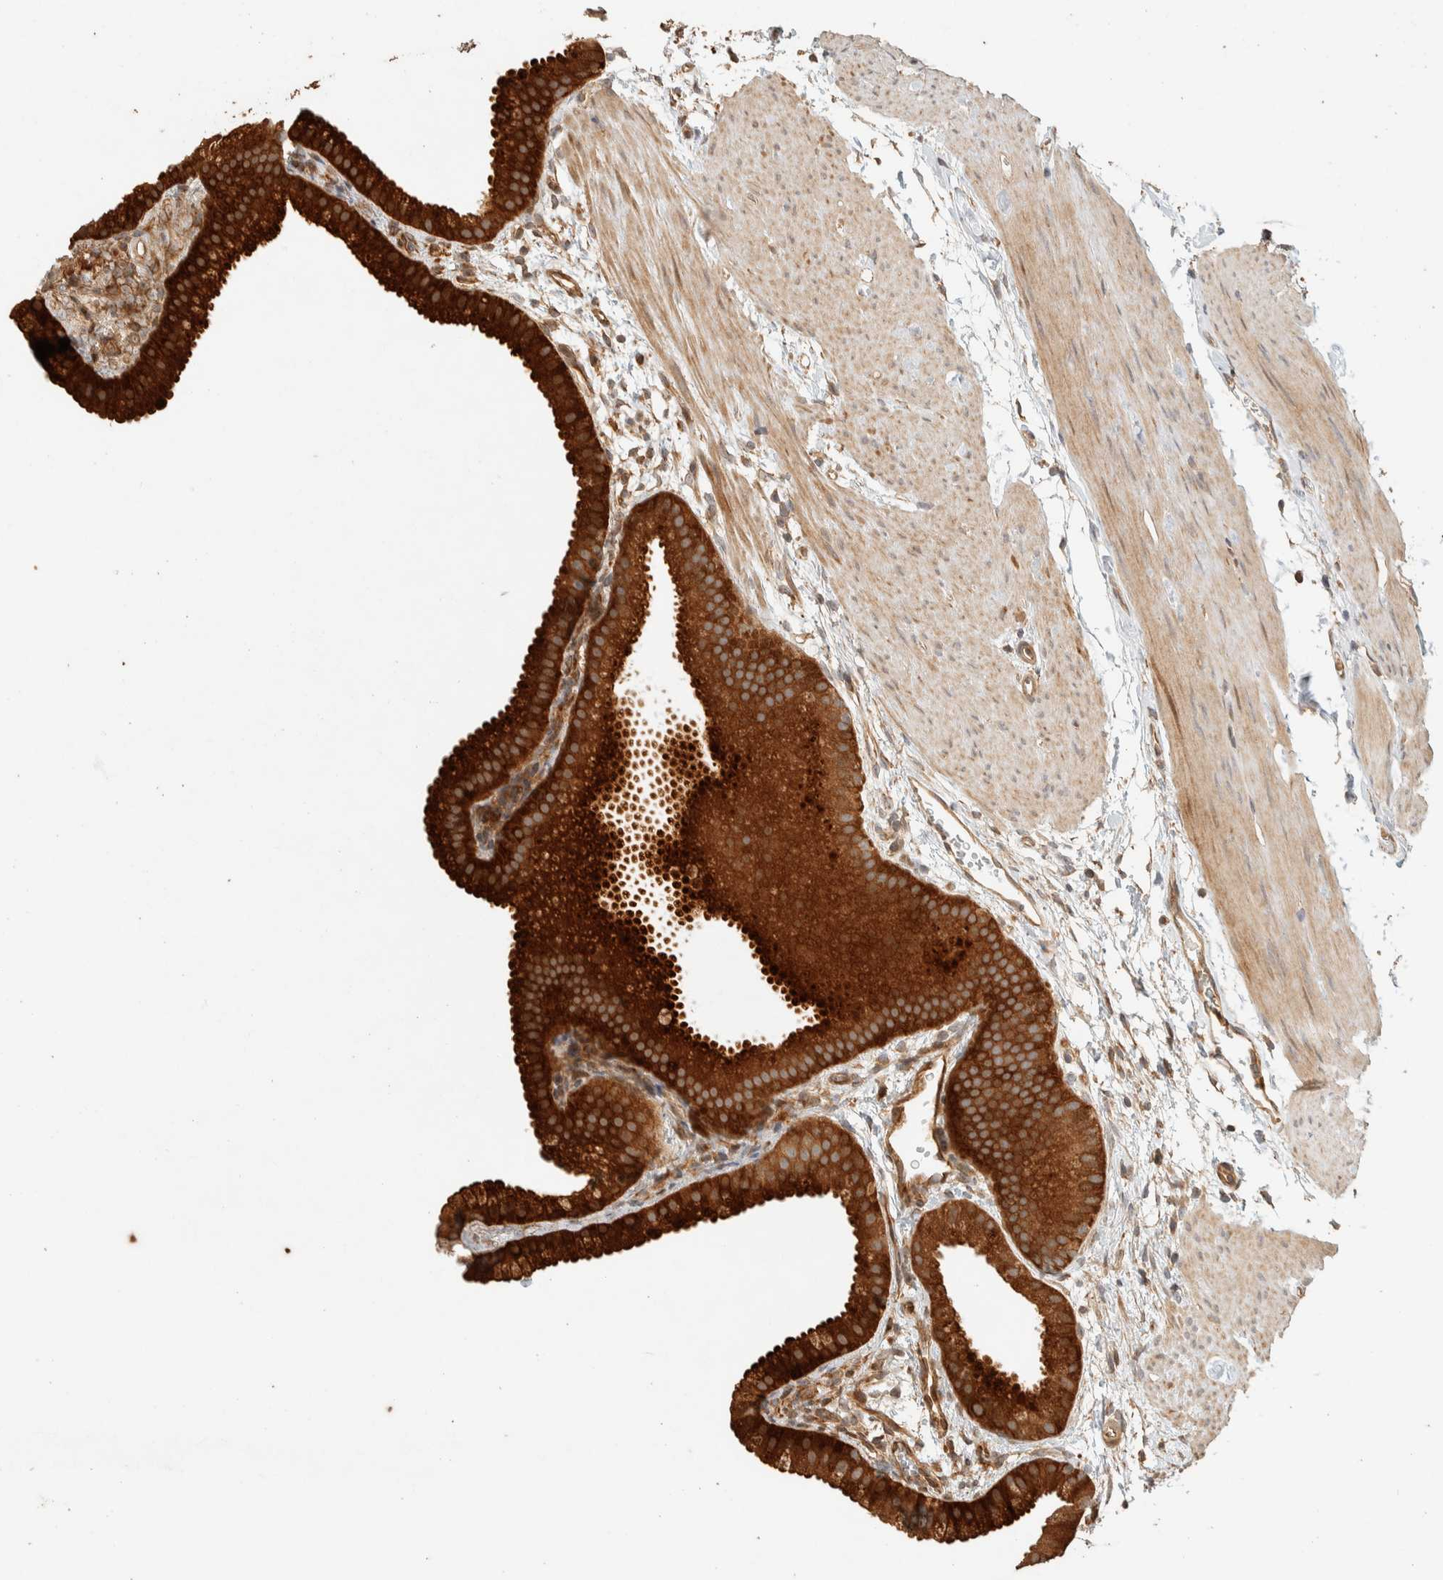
{"staining": {"intensity": "strong", "quantity": ">75%", "location": "cytoplasmic/membranous"}, "tissue": "gallbladder", "cell_type": "Glandular cells", "image_type": "normal", "snomed": [{"axis": "morphology", "description": "Normal tissue, NOS"}, {"axis": "topography", "description": "Gallbladder"}], "caption": "Protein expression analysis of normal gallbladder shows strong cytoplasmic/membranous expression in approximately >75% of glandular cells. (DAB (3,3'-diaminobenzidine) IHC, brown staining for protein, blue staining for nuclei).", "gene": "EXOC7", "patient": {"sex": "female", "age": 64}}